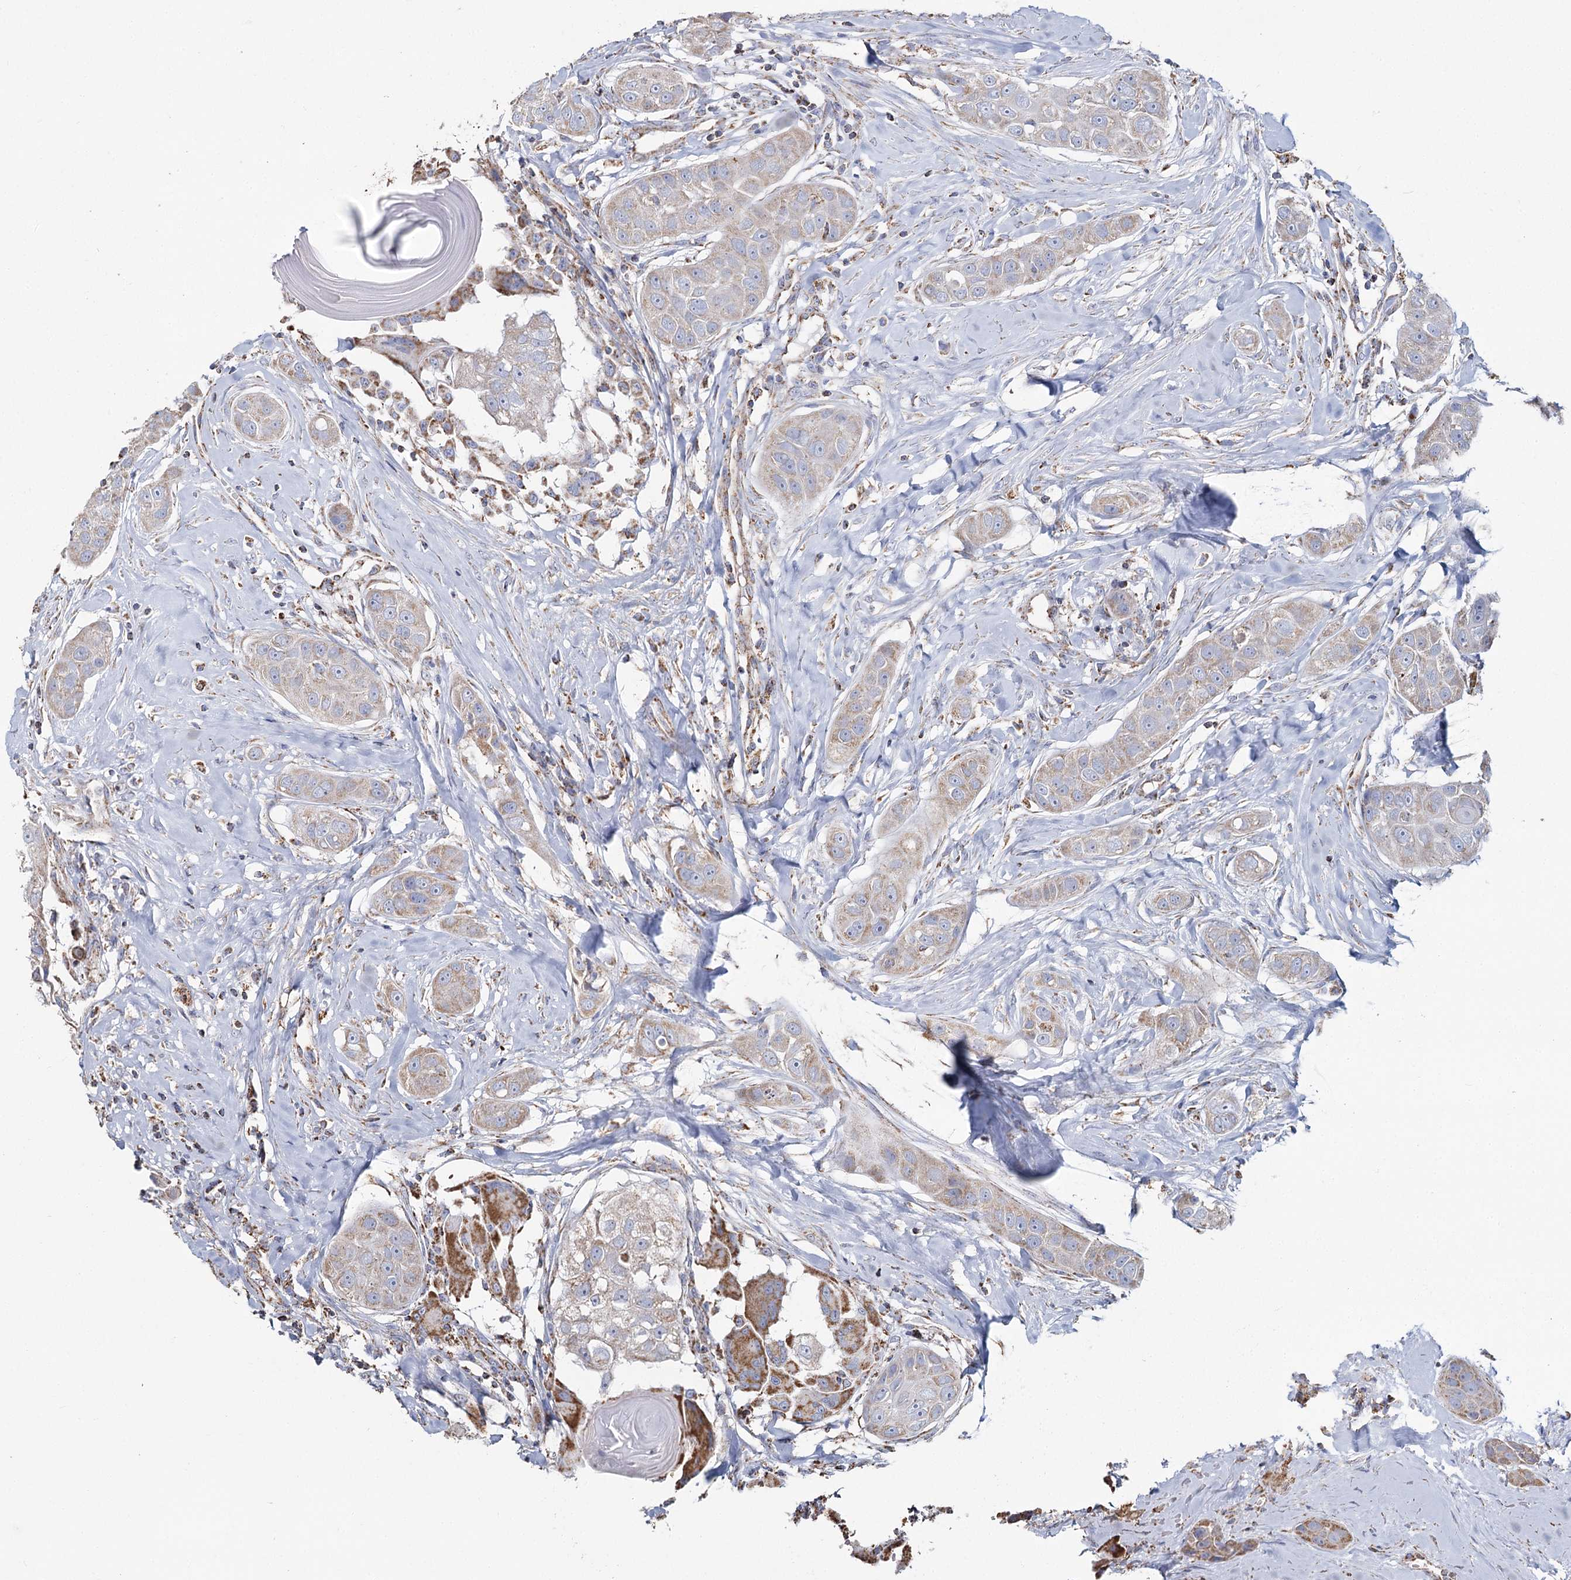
{"staining": {"intensity": "moderate", "quantity": "<25%", "location": "cytoplasmic/membranous"}, "tissue": "head and neck cancer", "cell_type": "Tumor cells", "image_type": "cancer", "snomed": [{"axis": "morphology", "description": "Normal tissue, NOS"}, {"axis": "morphology", "description": "Squamous cell carcinoma, NOS"}, {"axis": "topography", "description": "Skeletal muscle"}, {"axis": "topography", "description": "Head-Neck"}], "caption": "Immunohistochemical staining of head and neck cancer demonstrates moderate cytoplasmic/membranous protein staining in about <25% of tumor cells. Nuclei are stained in blue.", "gene": "MRPL44", "patient": {"sex": "male", "age": 51}}